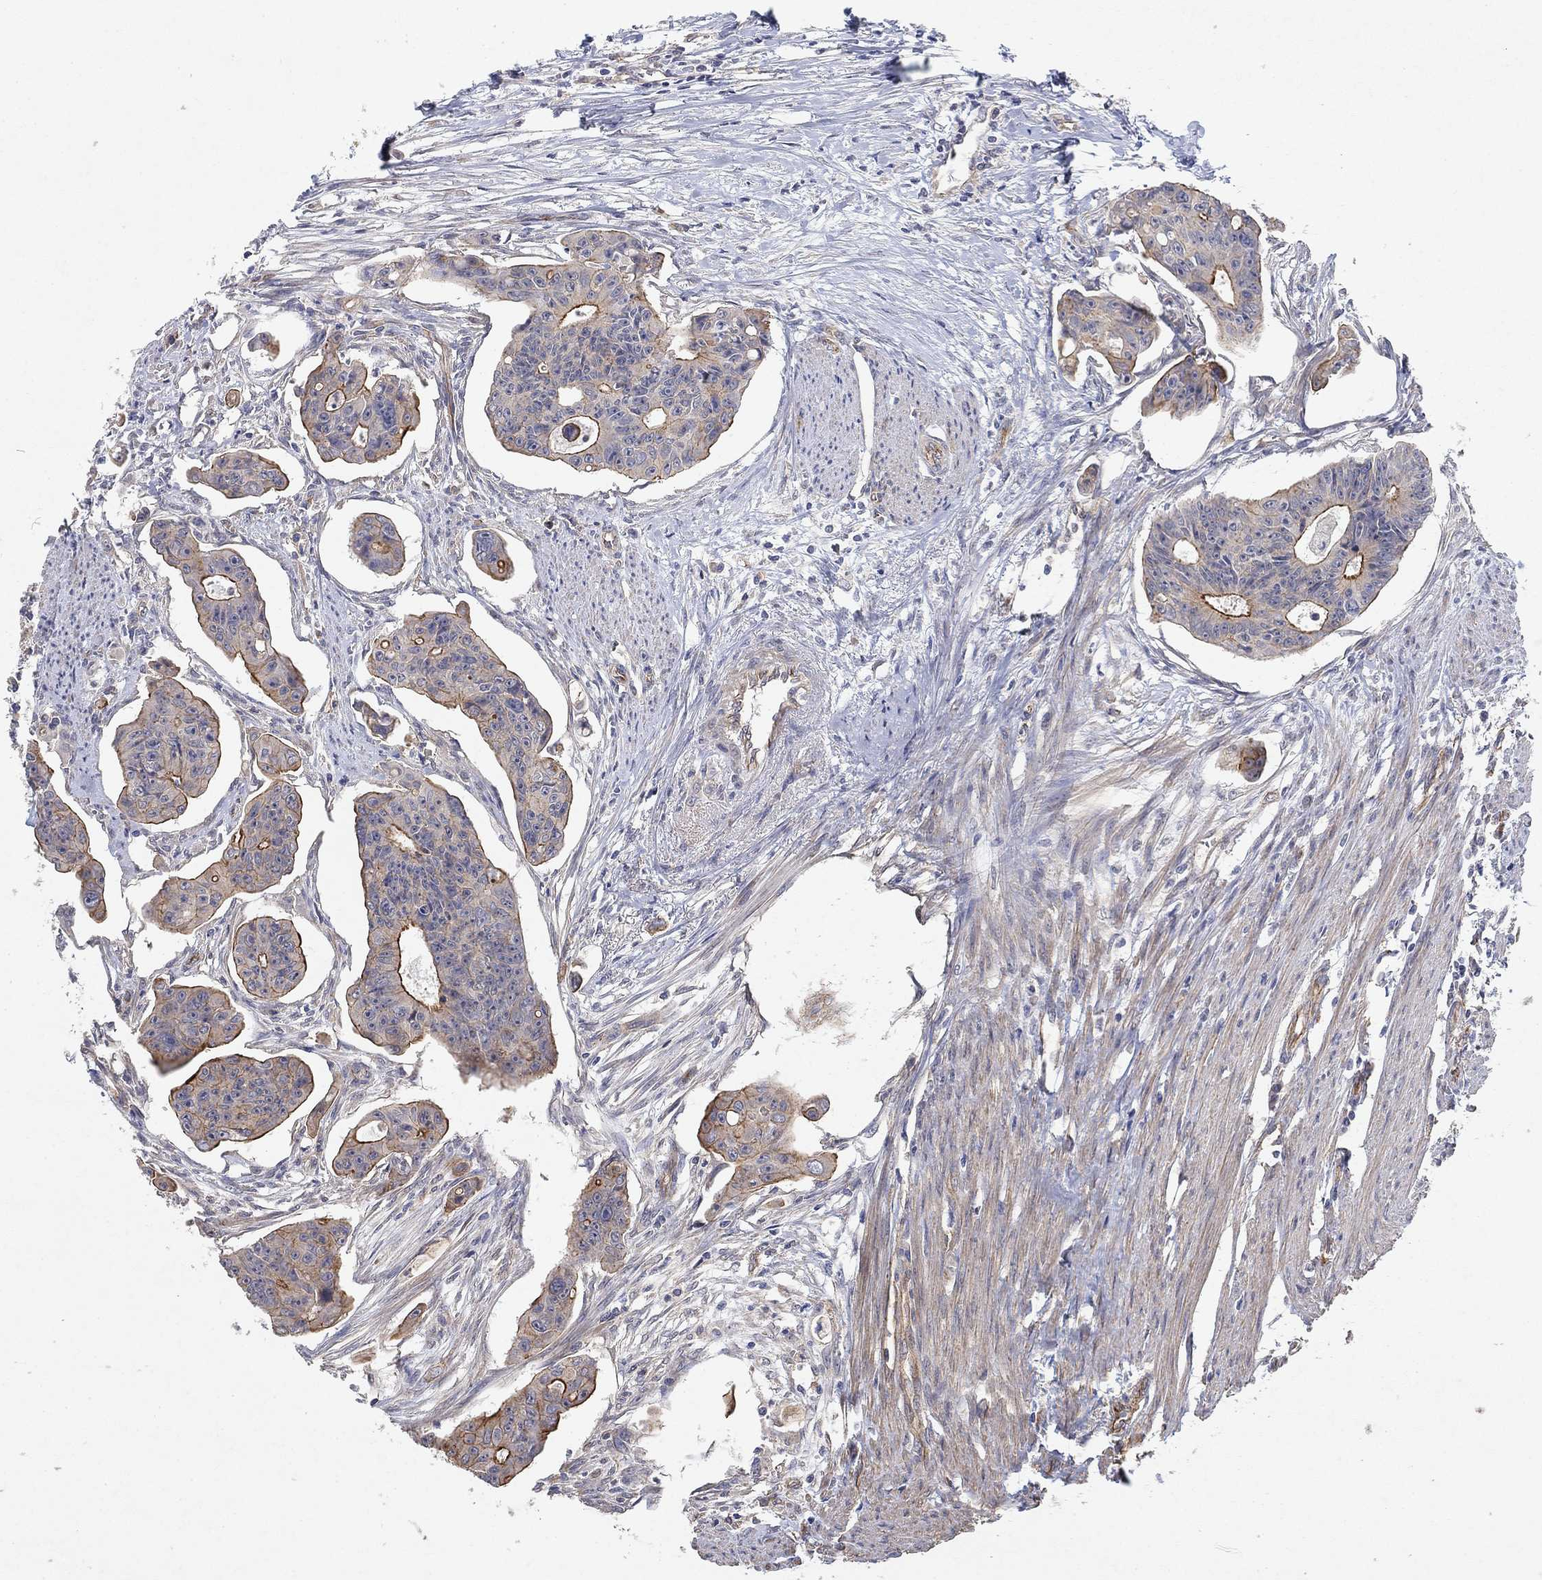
{"staining": {"intensity": "strong", "quantity": "<25%", "location": "cytoplasmic/membranous"}, "tissue": "colorectal cancer", "cell_type": "Tumor cells", "image_type": "cancer", "snomed": [{"axis": "morphology", "description": "Adenocarcinoma, NOS"}, {"axis": "topography", "description": "Colon"}], "caption": "A high-resolution histopathology image shows IHC staining of colorectal adenocarcinoma, which reveals strong cytoplasmic/membranous positivity in approximately <25% of tumor cells. (DAB (3,3'-diaminobenzidine) IHC with brightfield microscopy, high magnification).", "gene": "MCUR1", "patient": {"sex": "male", "age": 70}}